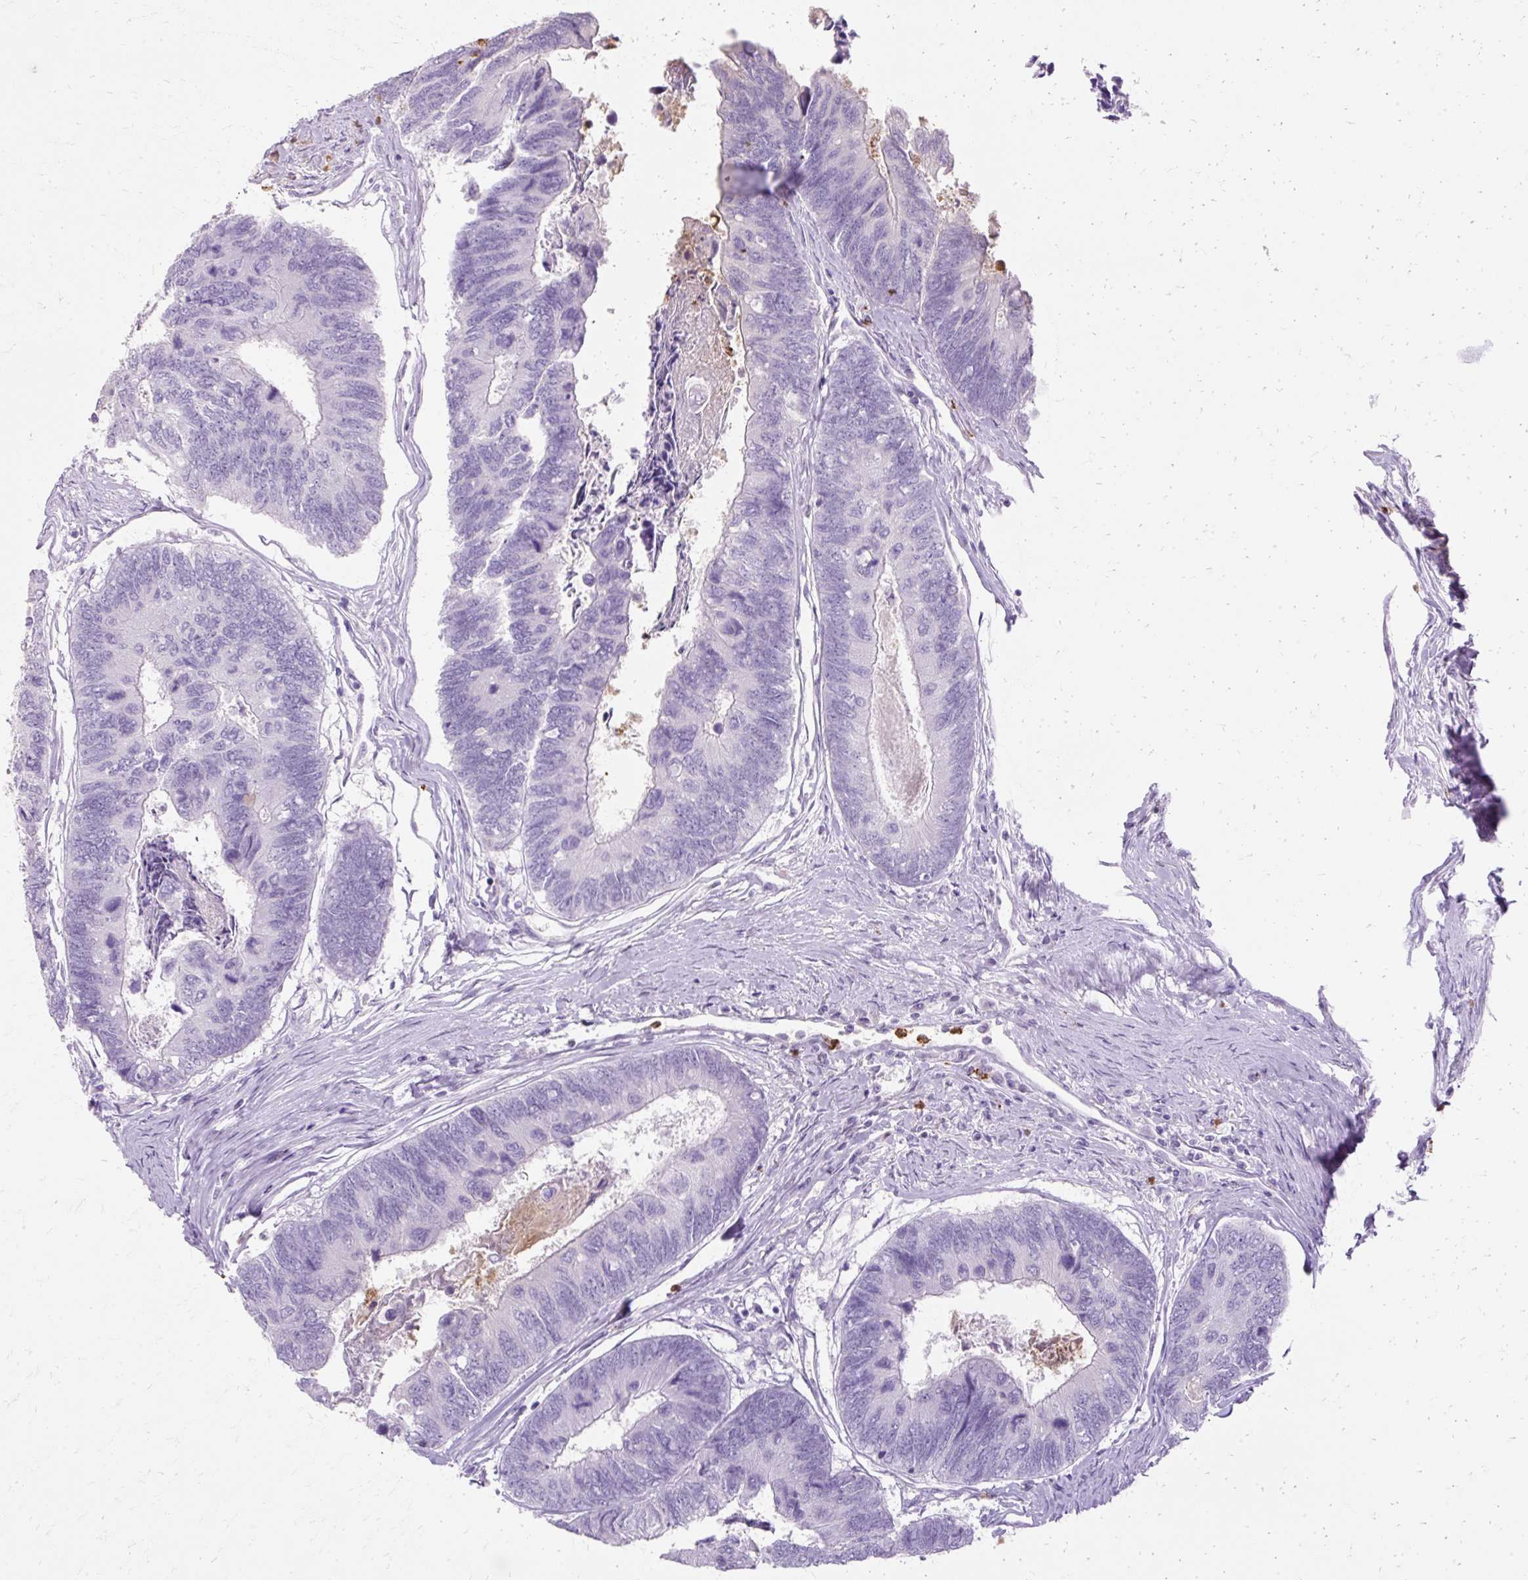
{"staining": {"intensity": "negative", "quantity": "none", "location": "none"}, "tissue": "colorectal cancer", "cell_type": "Tumor cells", "image_type": "cancer", "snomed": [{"axis": "morphology", "description": "Adenocarcinoma, NOS"}, {"axis": "topography", "description": "Colon"}], "caption": "The photomicrograph exhibits no staining of tumor cells in colorectal cancer.", "gene": "DEFA1", "patient": {"sex": "female", "age": 67}}